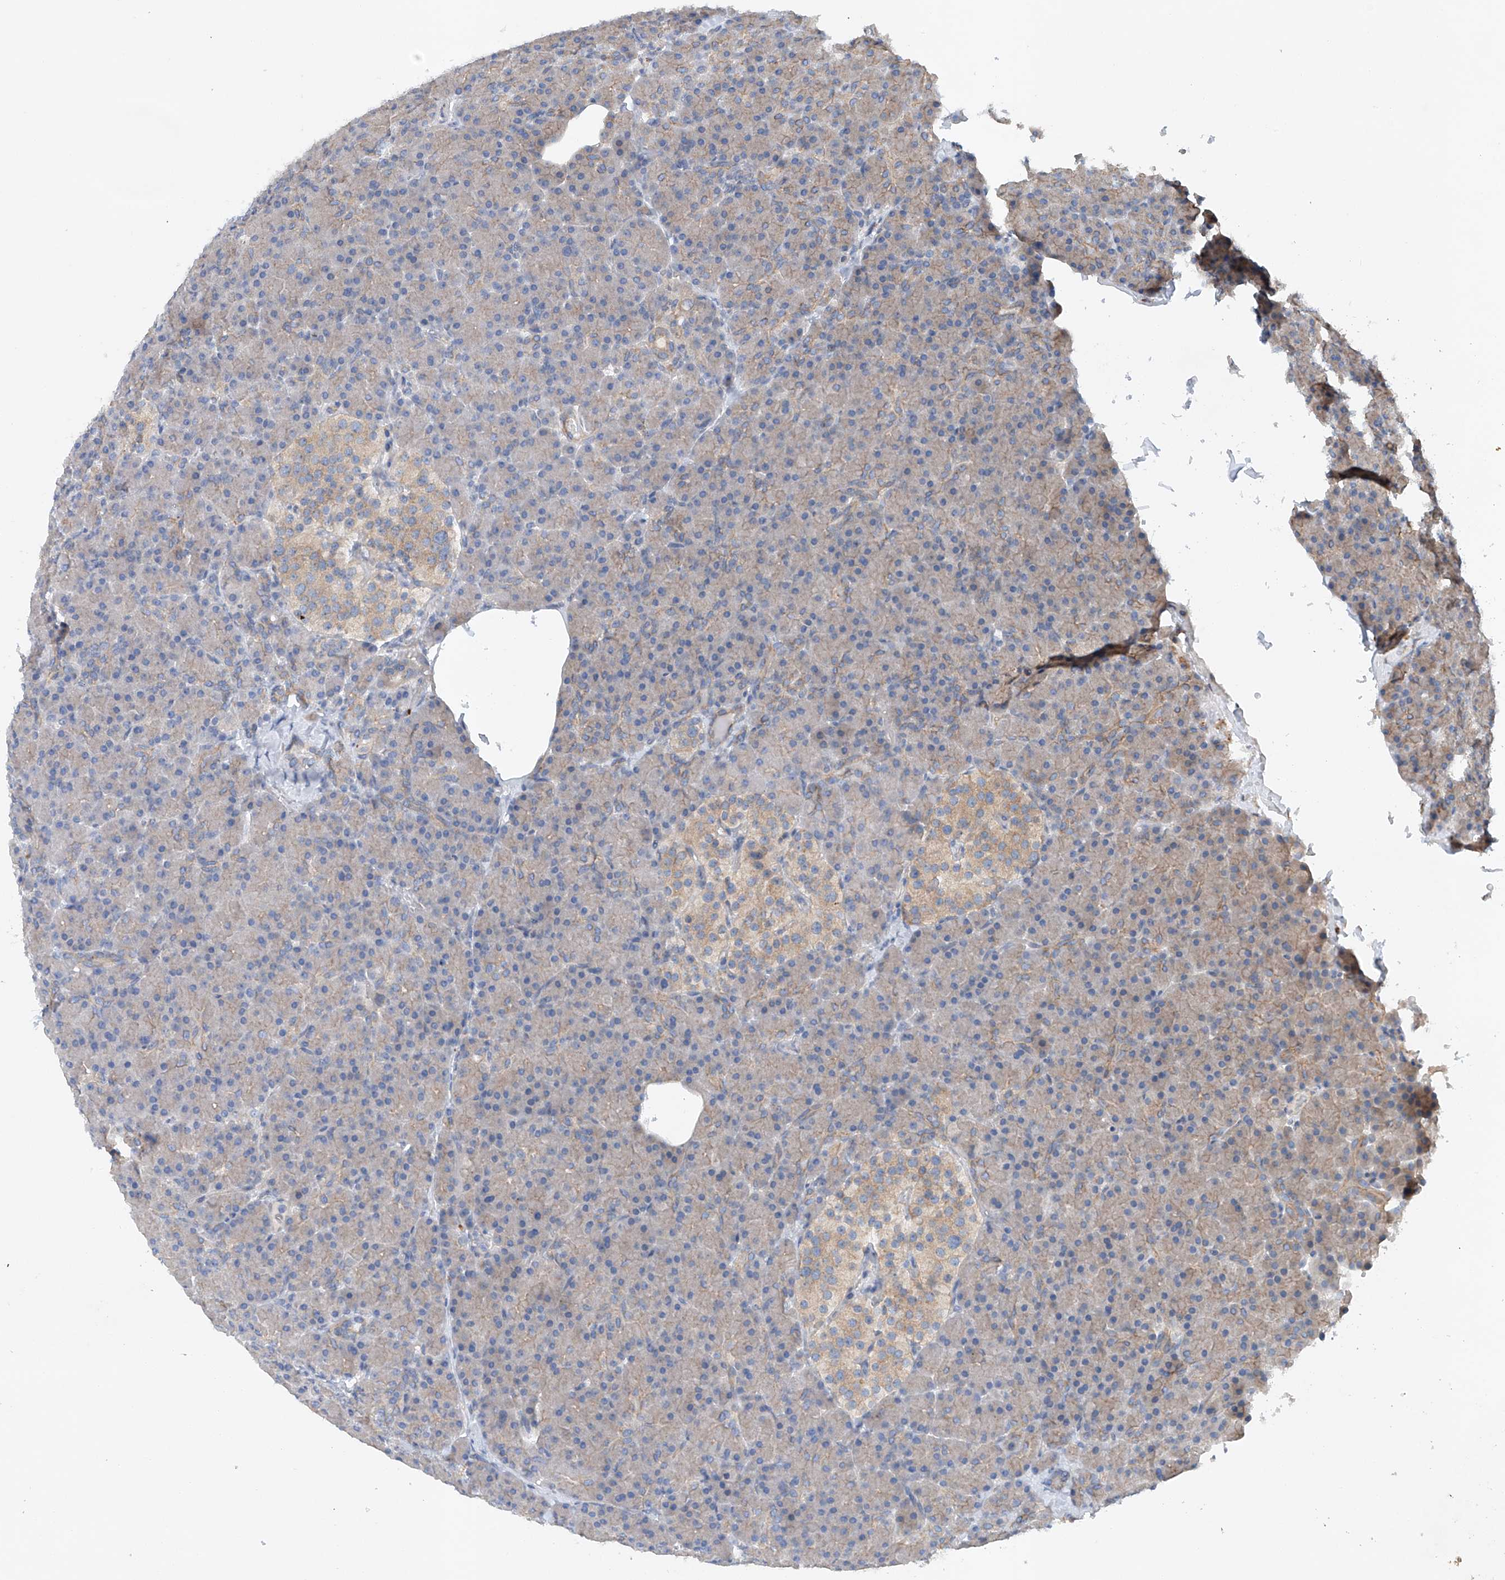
{"staining": {"intensity": "weak", "quantity": ">75%", "location": "cytoplasmic/membranous"}, "tissue": "pancreas", "cell_type": "Exocrine glandular cells", "image_type": "normal", "snomed": [{"axis": "morphology", "description": "Normal tissue, NOS"}, {"axis": "topography", "description": "Pancreas"}], "caption": "Brown immunohistochemical staining in normal pancreas reveals weak cytoplasmic/membranous staining in approximately >75% of exocrine glandular cells.", "gene": "CEP85L", "patient": {"sex": "female", "age": 43}}